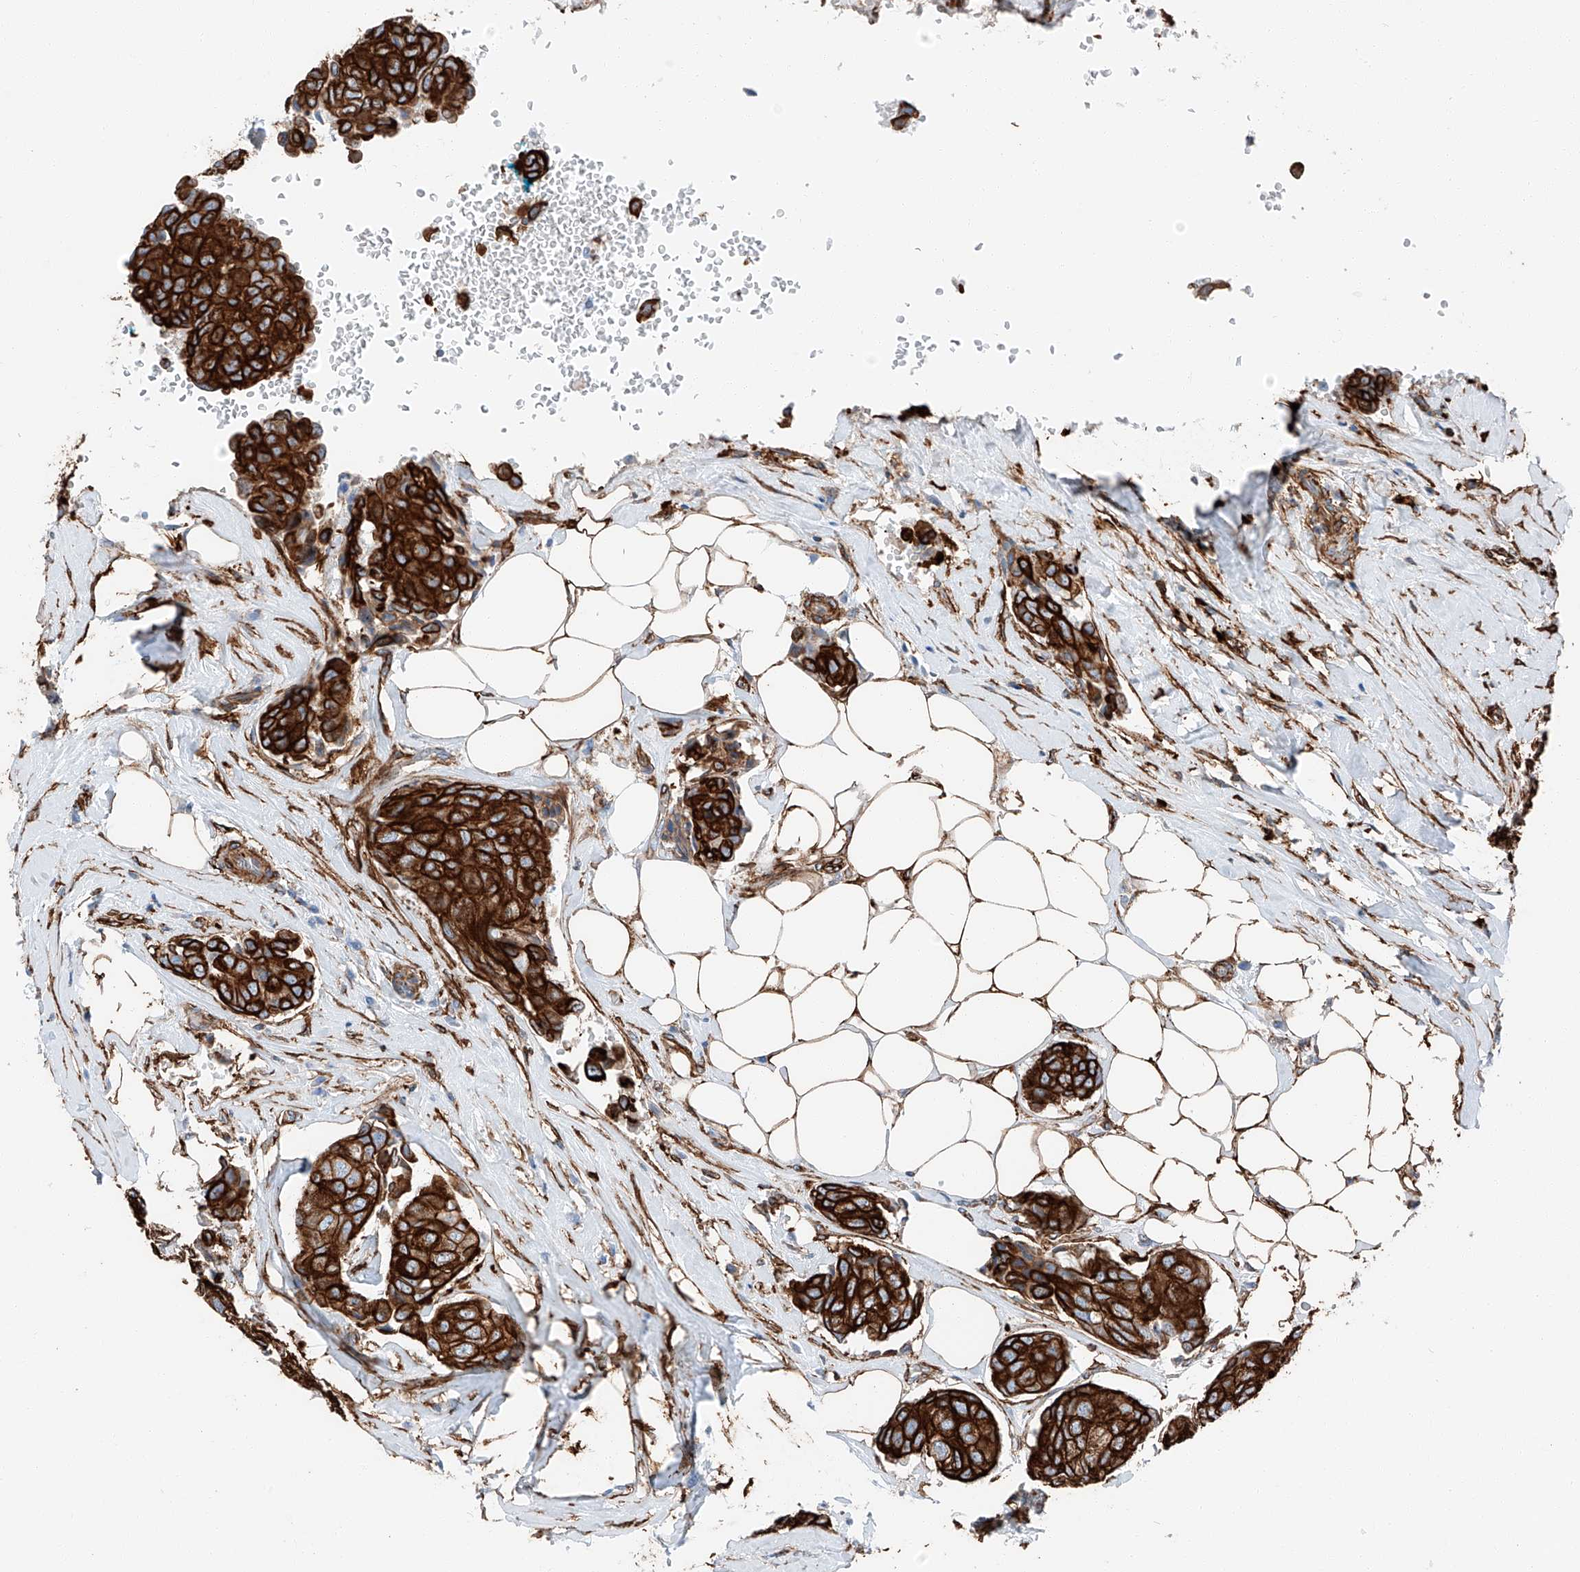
{"staining": {"intensity": "strong", "quantity": ">75%", "location": "cytoplasmic/membranous"}, "tissue": "breast cancer", "cell_type": "Tumor cells", "image_type": "cancer", "snomed": [{"axis": "morphology", "description": "Duct carcinoma"}, {"axis": "topography", "description": "Breast"}], "caption": "Breast invasive ductal carcinoma stained with DAB IHC demonstrates high levels of strong cytoplasmic/membranous positivity in about >75% of tumor cells. The protein of interest is stained brown, and the nuclei are stained in blue (DAB IHC with brightfield microscopy, high magnification).", "gene": "ZNF804A", "patient": {"sex": "female", "age": 80}}